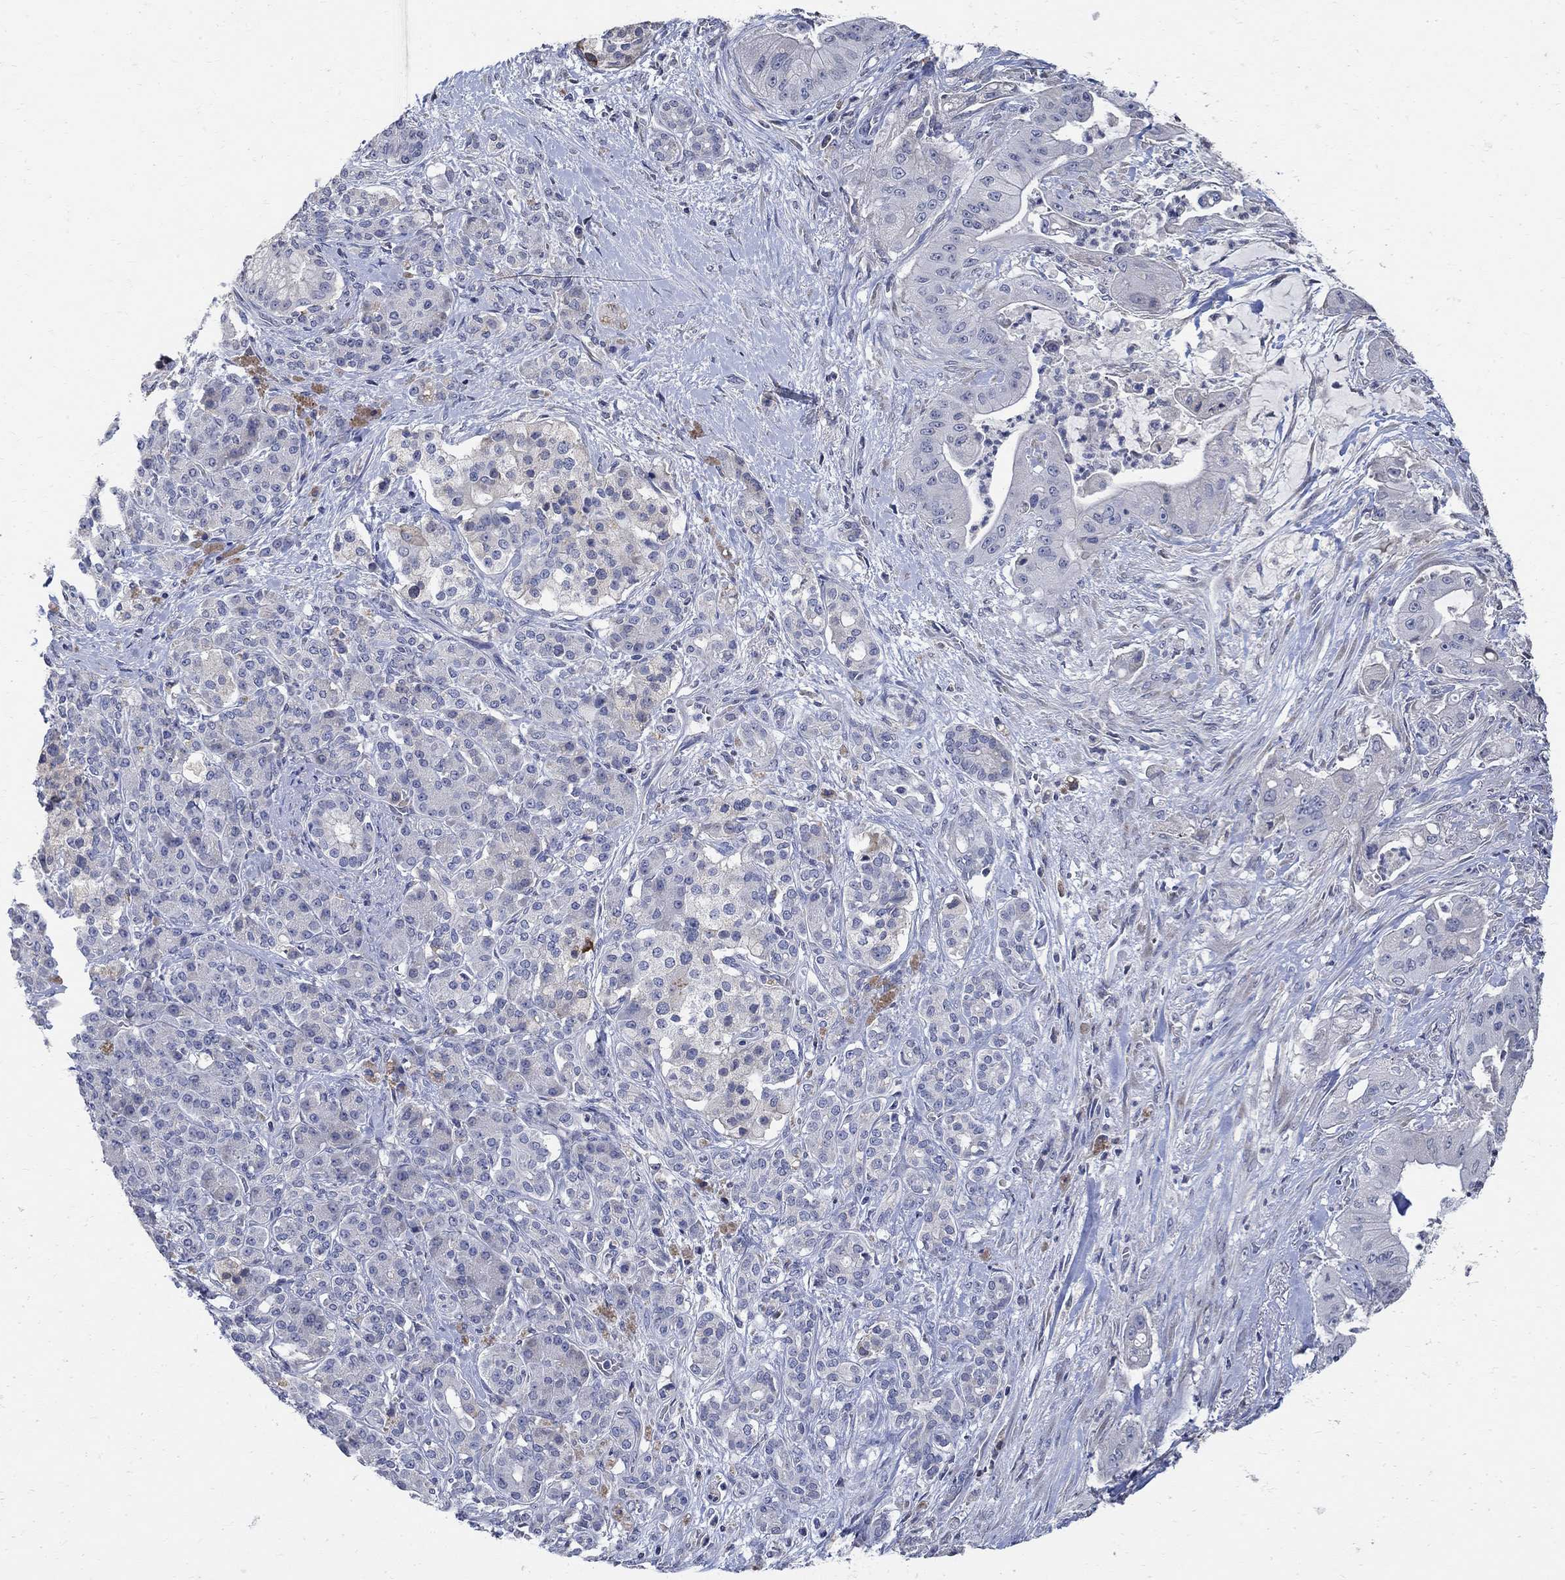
{"staining": {"intensity": "negative", "quantity": "none", "location": "none"}, "tissue": "pancreatic cancer", "cell_type": "Tumor cells", "image_type": "cancer", "snomed": [{"axis": "morphology", "description": "Normal tissue, NOS"}, {"axis": "morphology", "description": "Inflammation, NOS"}, {"axis": "morphology", "description": "Adenocarcinoma, NOS"}, {"axis": "topography", "description": "Pancreas"}], "caption": "Immunohistochemistry (IHC) of pancreatic cancer (adenocarcinoma) displays no expression in tumor cells.", "gene": "TMEM169", "patient": {"sex": "male", "age": 57}}